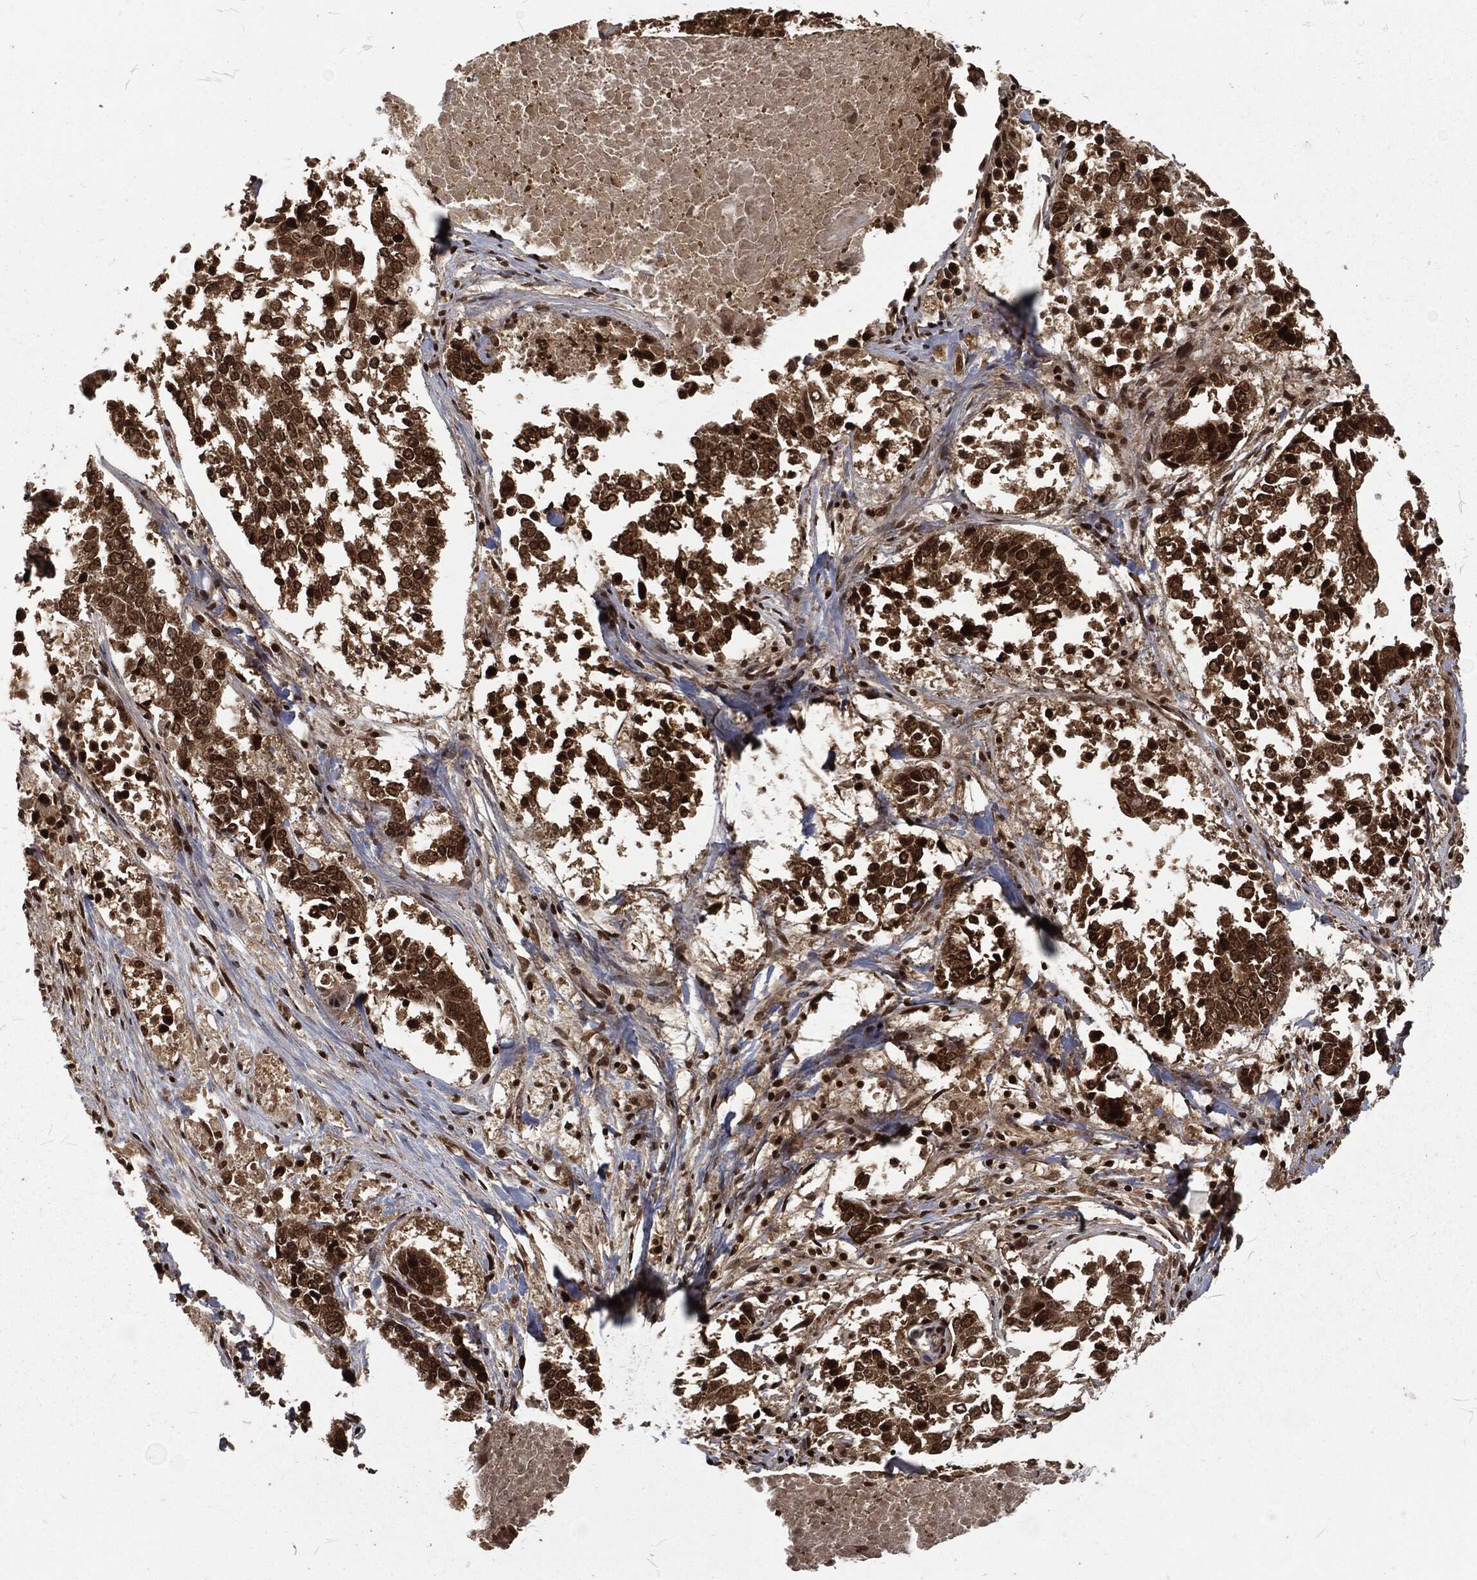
{"staining": {"intensity": "strong", "quantity": ">75%", "location": "cytoplasmic/membranous,nuclear"}, "tissue": "lung cancer", "cell_type": "Tumor cells", "image_type": "cancer", "snomed": [{"axis": "morphology", "description": "Squamous cell carcinoma, NOS"}, {"axis": "topography", "description": "Lung"}], "caption": "A high amount of strong cytoplasmic/membranous and nuclear expression is appreciated in about >75% of tumor cells in lung cancer (squamous cell carcinoma) tissue.", "gene": "NGRN", "patient": {"sex": "male", "age": 82}}